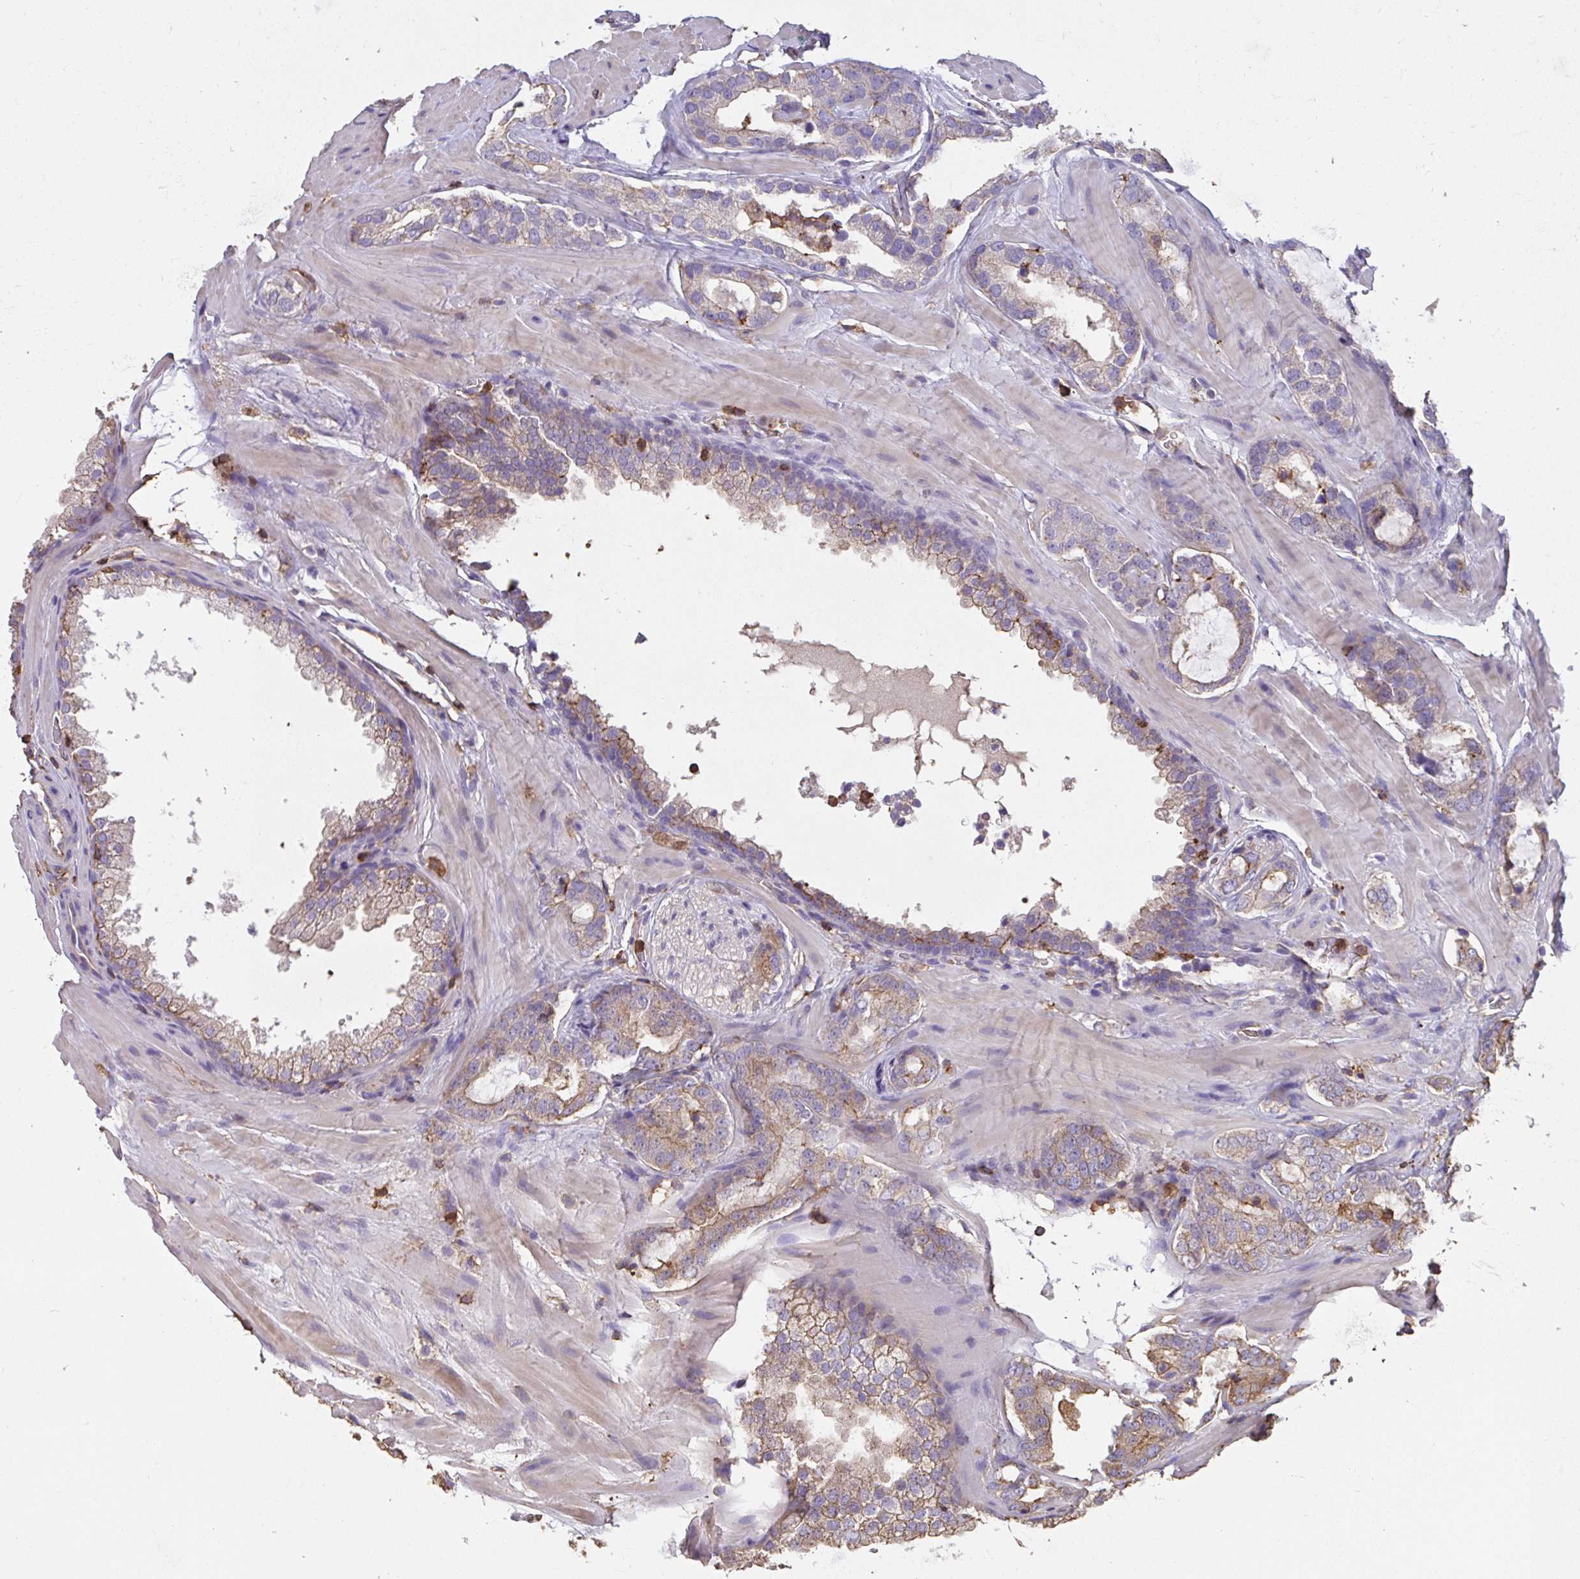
{"staining": {"intensity": "moderate", "quantity": "25%-75%", "location": "cytoplasmic/membranous"}, "tissue": "prostate cancer", "cell_type": "Tumor cells", "image_type": "cancer", "snomed": [{"axis": "morphology", "description": "Adenocarcinoma, Low grade"}, {"axis": "topography", "description": "Prostate"}], "caption": "High-magnification brightfield microscopy of prostate cancer stained with DAB (brown) and counterstained with hematoxylin (blue). tumor cells exhibit moderate cytoplasmic/membranous expression is seen in approximately25%-75% of cells.", "gene": "CFL1", "patient": {"sex": "male", "age": 62}}